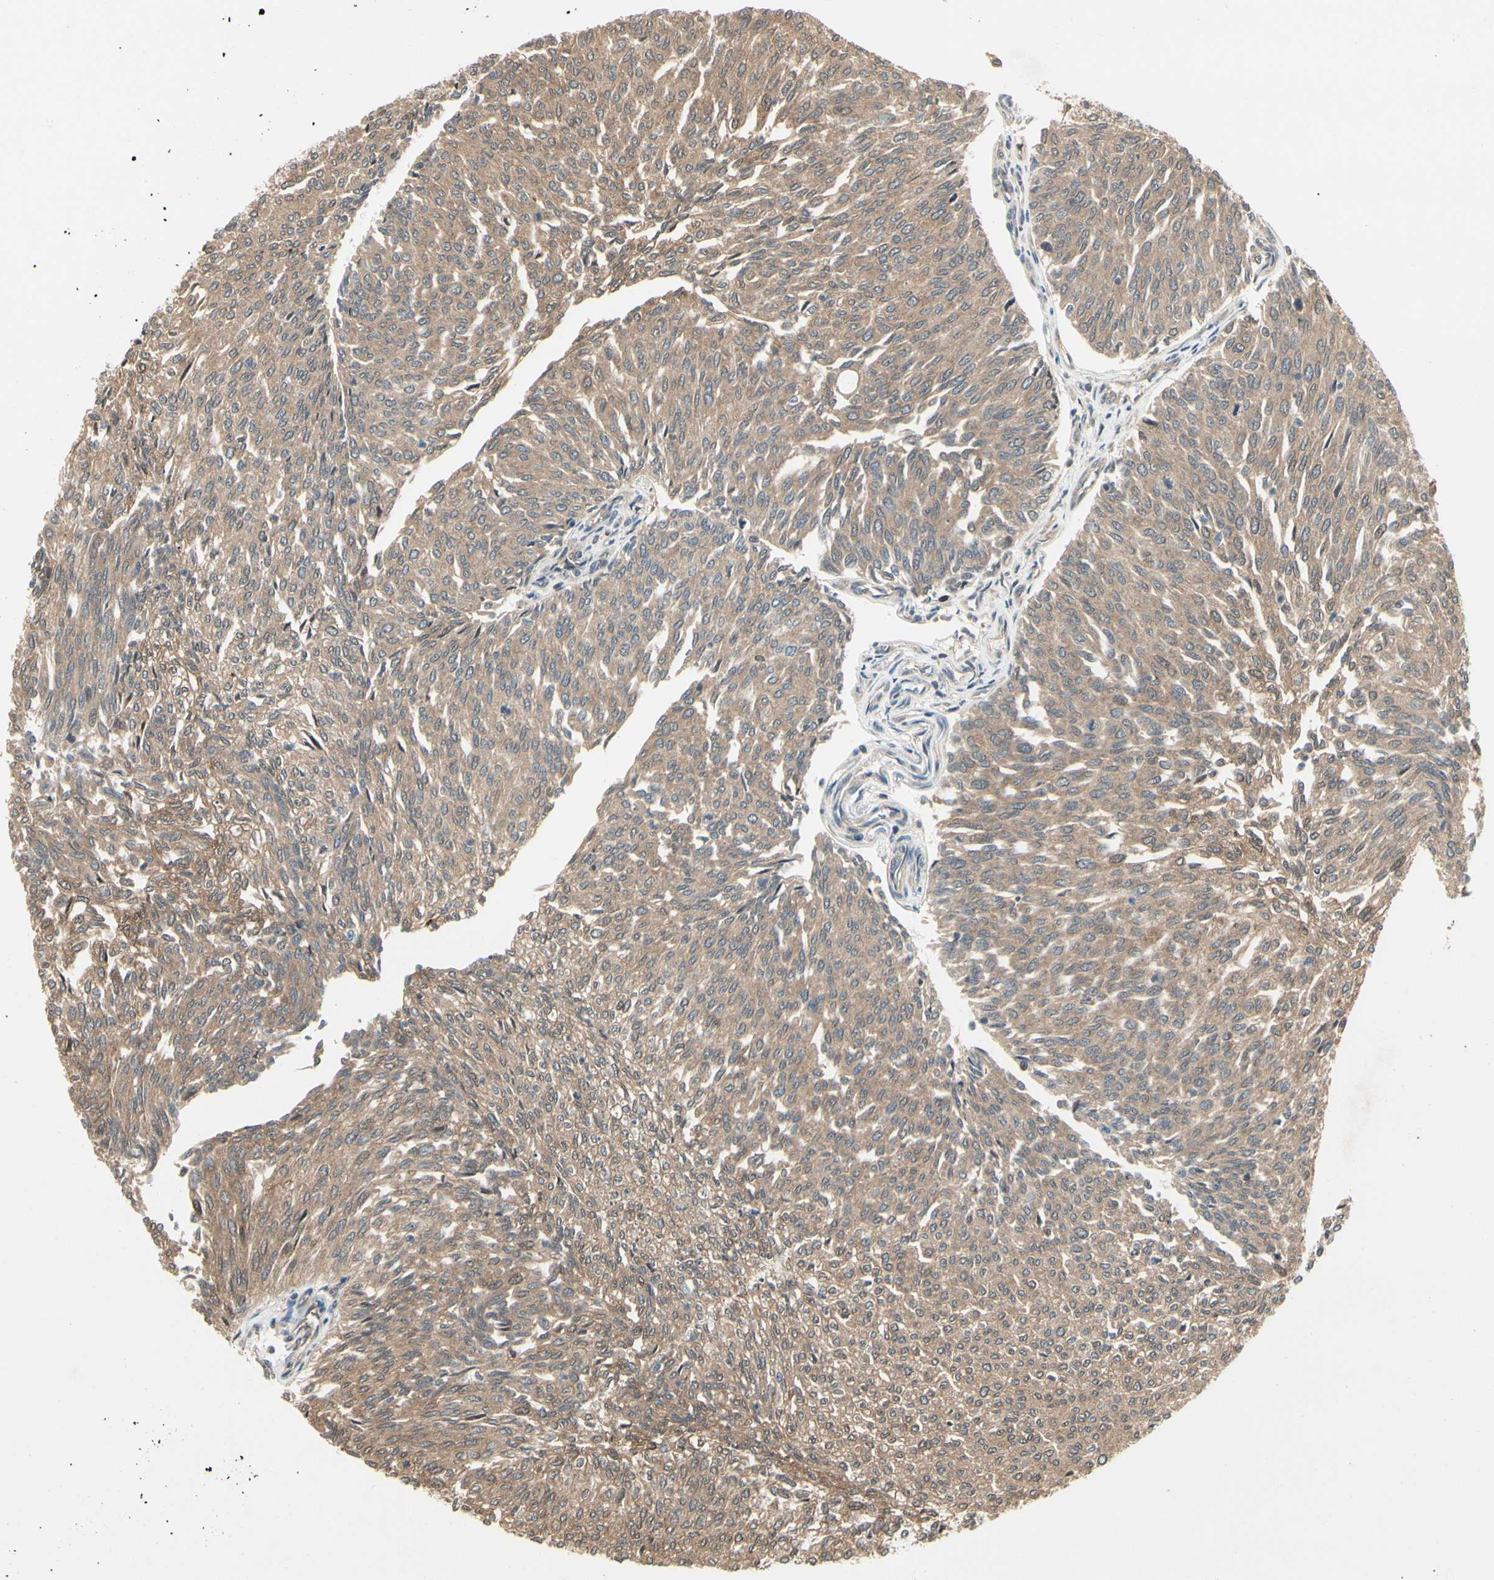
{"staining": {"intensity": "moderate", "quantity": ">75%", "location": "cytoplasmic/membranous"}, "tissue": "urothelial cancer", "cell_type": "Tumor cells", "image_type": "cancer", "snomed": [{"axis": "morphology", "description": "Urothelial carcinoma, Low grade"}, {"axis": "topography", "description": "Urinary bladder"}], "caption": "Protein expression analysis of human urothelial cancer reveals moderate cytoplasmic/membranous staining in approximately >75% of tumor cells. Using DAB (3,3'-diaminobenzidine) (brown) and hematoxylin (blue) stains, captured at high magnification using brightfield microscopy.", "gene": "YWHAQ", "patient": {"sex": "female", "age": 79}}